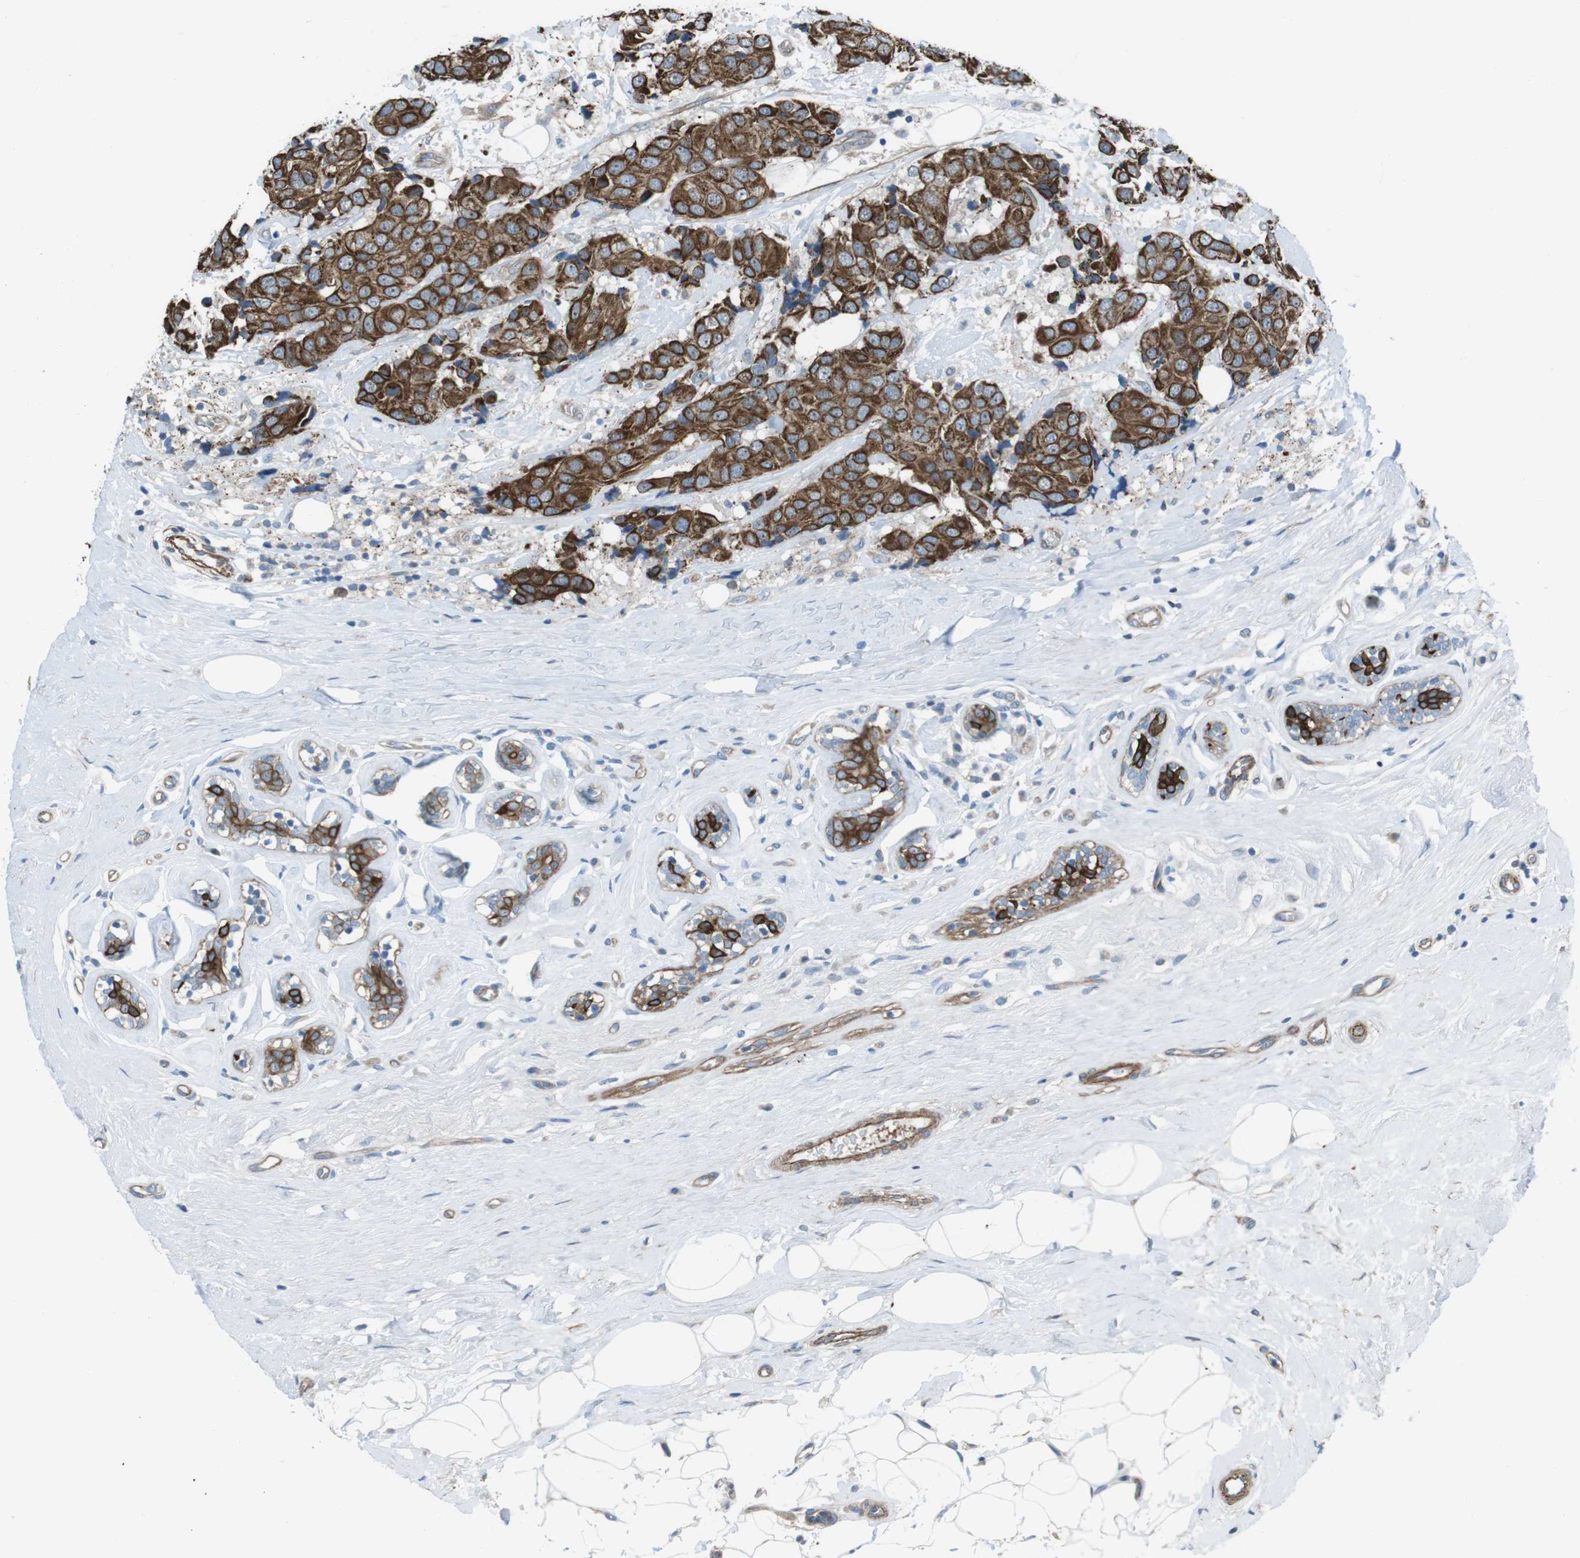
{"staining": {"intensity": "strong", "quantity": ">75%", "location": "cytoplasmic/membranous"}, "tissue": "breast cancer", "cell_type": "Tumor cells", "image_type": "cancer", "snomed": [{"axis": "morphology", "description": "Normal tissue, NOS"}, {"axis": "morphology", "description": "Duct carcinoma"}, {"axis": "topography", "description": "Breast"}], "caption": "Protein expression analysis of breast cancer displays strong cytoplasmic/membranous positivity in about >75% of tumor cells.", "gene": "FAM174B", "patient": {"sex": "female", "age": 39}}